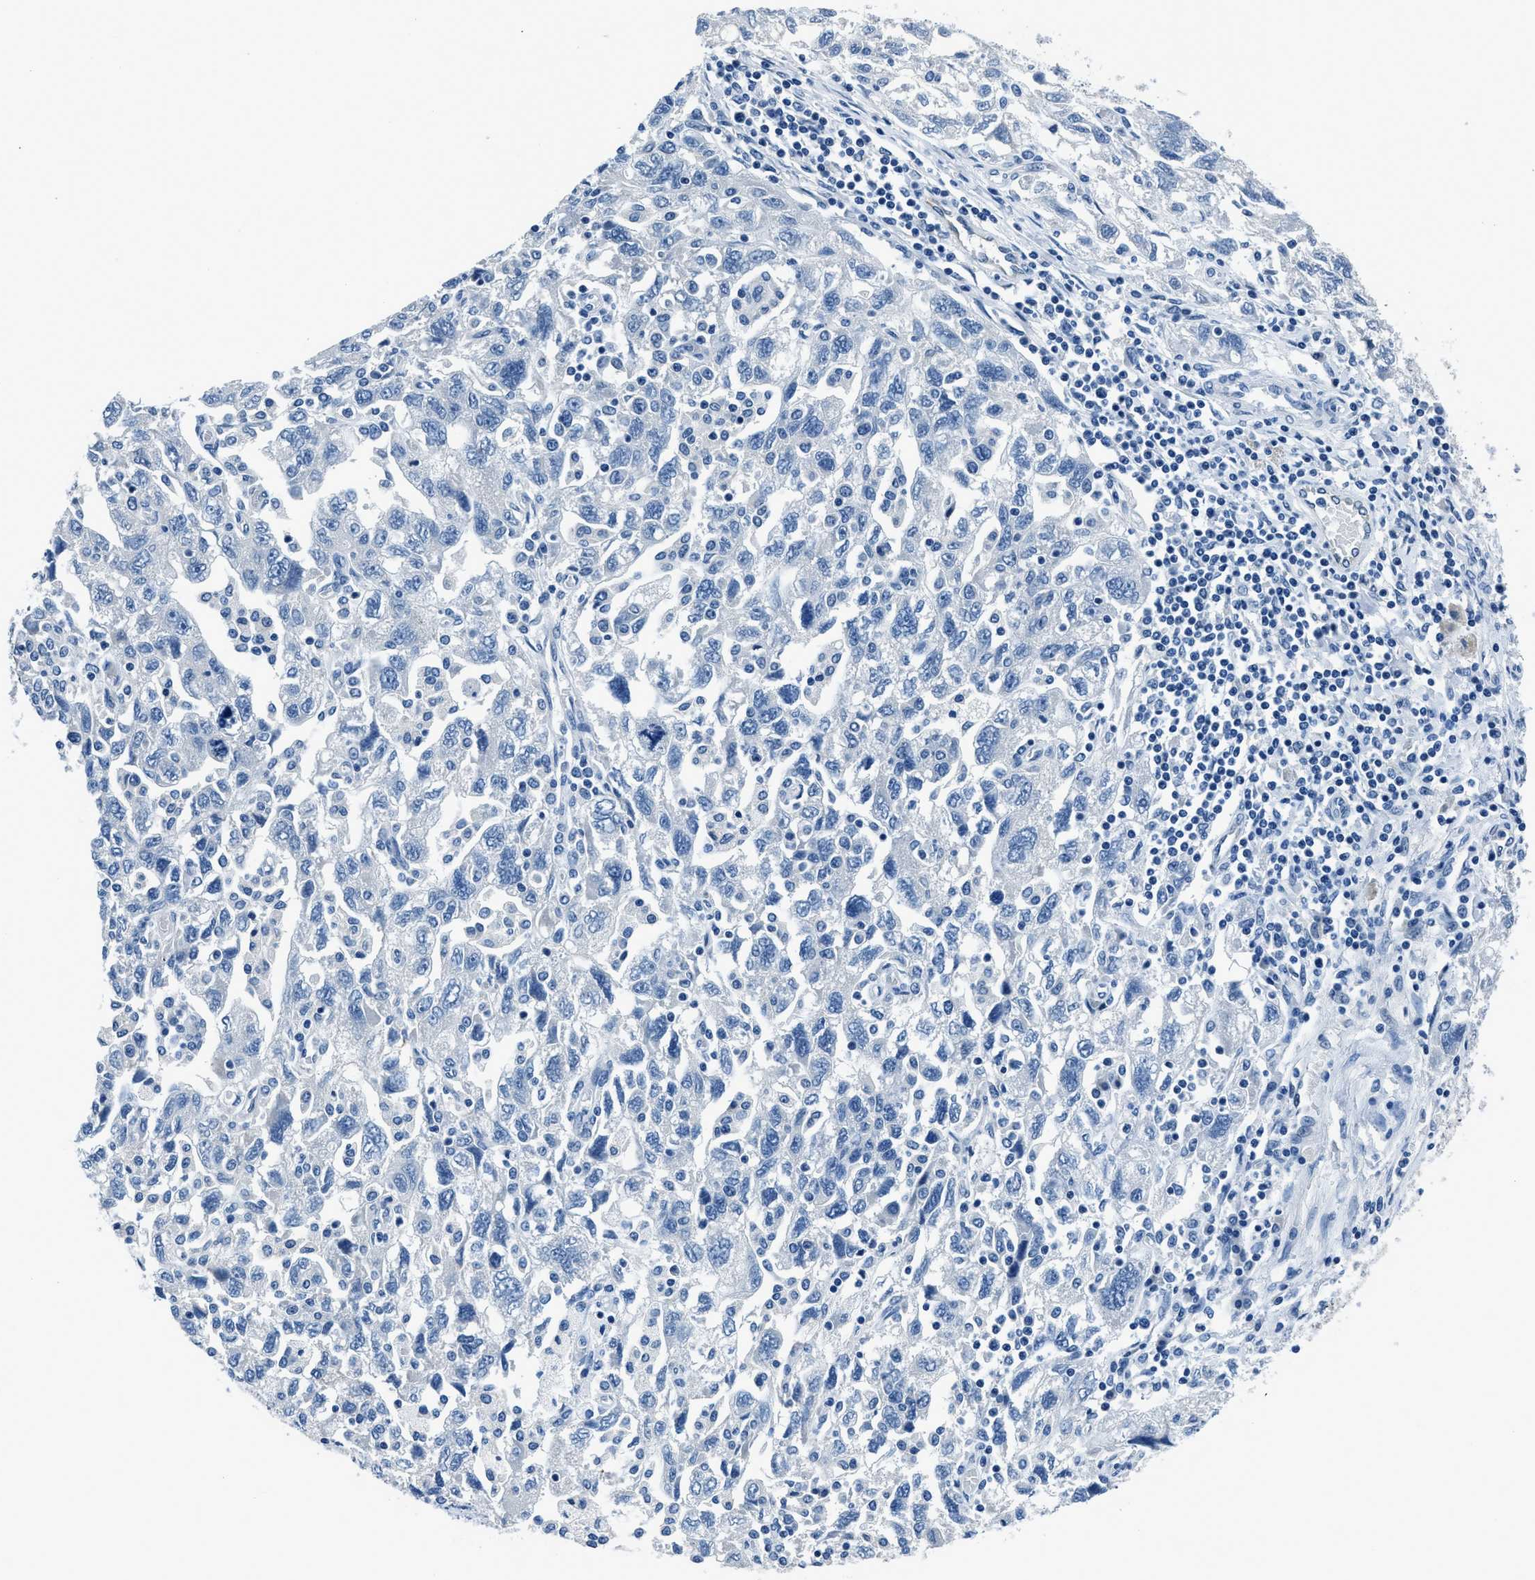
{"staining": {"intensity": "negative", "quantity": "none", "location": "none"}, "tissue": "ovarian cancer", "cell_type": "Tumor cells", "image_type": "cancer", "snomed": [{"axis": "morphology", "description": "Carcinoma, NOS"}, {"axis": "morphology", "description": "Cystadenocarcinoma, serous, NOS"}, {"axis": "topography", "description": "Ovary"}], "caption": "This histopathology image is of ovarian cancer stained with immunohistochemistry (IHC) to label a protein in brown with the nuclei are counter-stained blue. There is no expression in tumor cells.", "gene": "GJA3", "patient": {"sex": "female", "age": 69}}